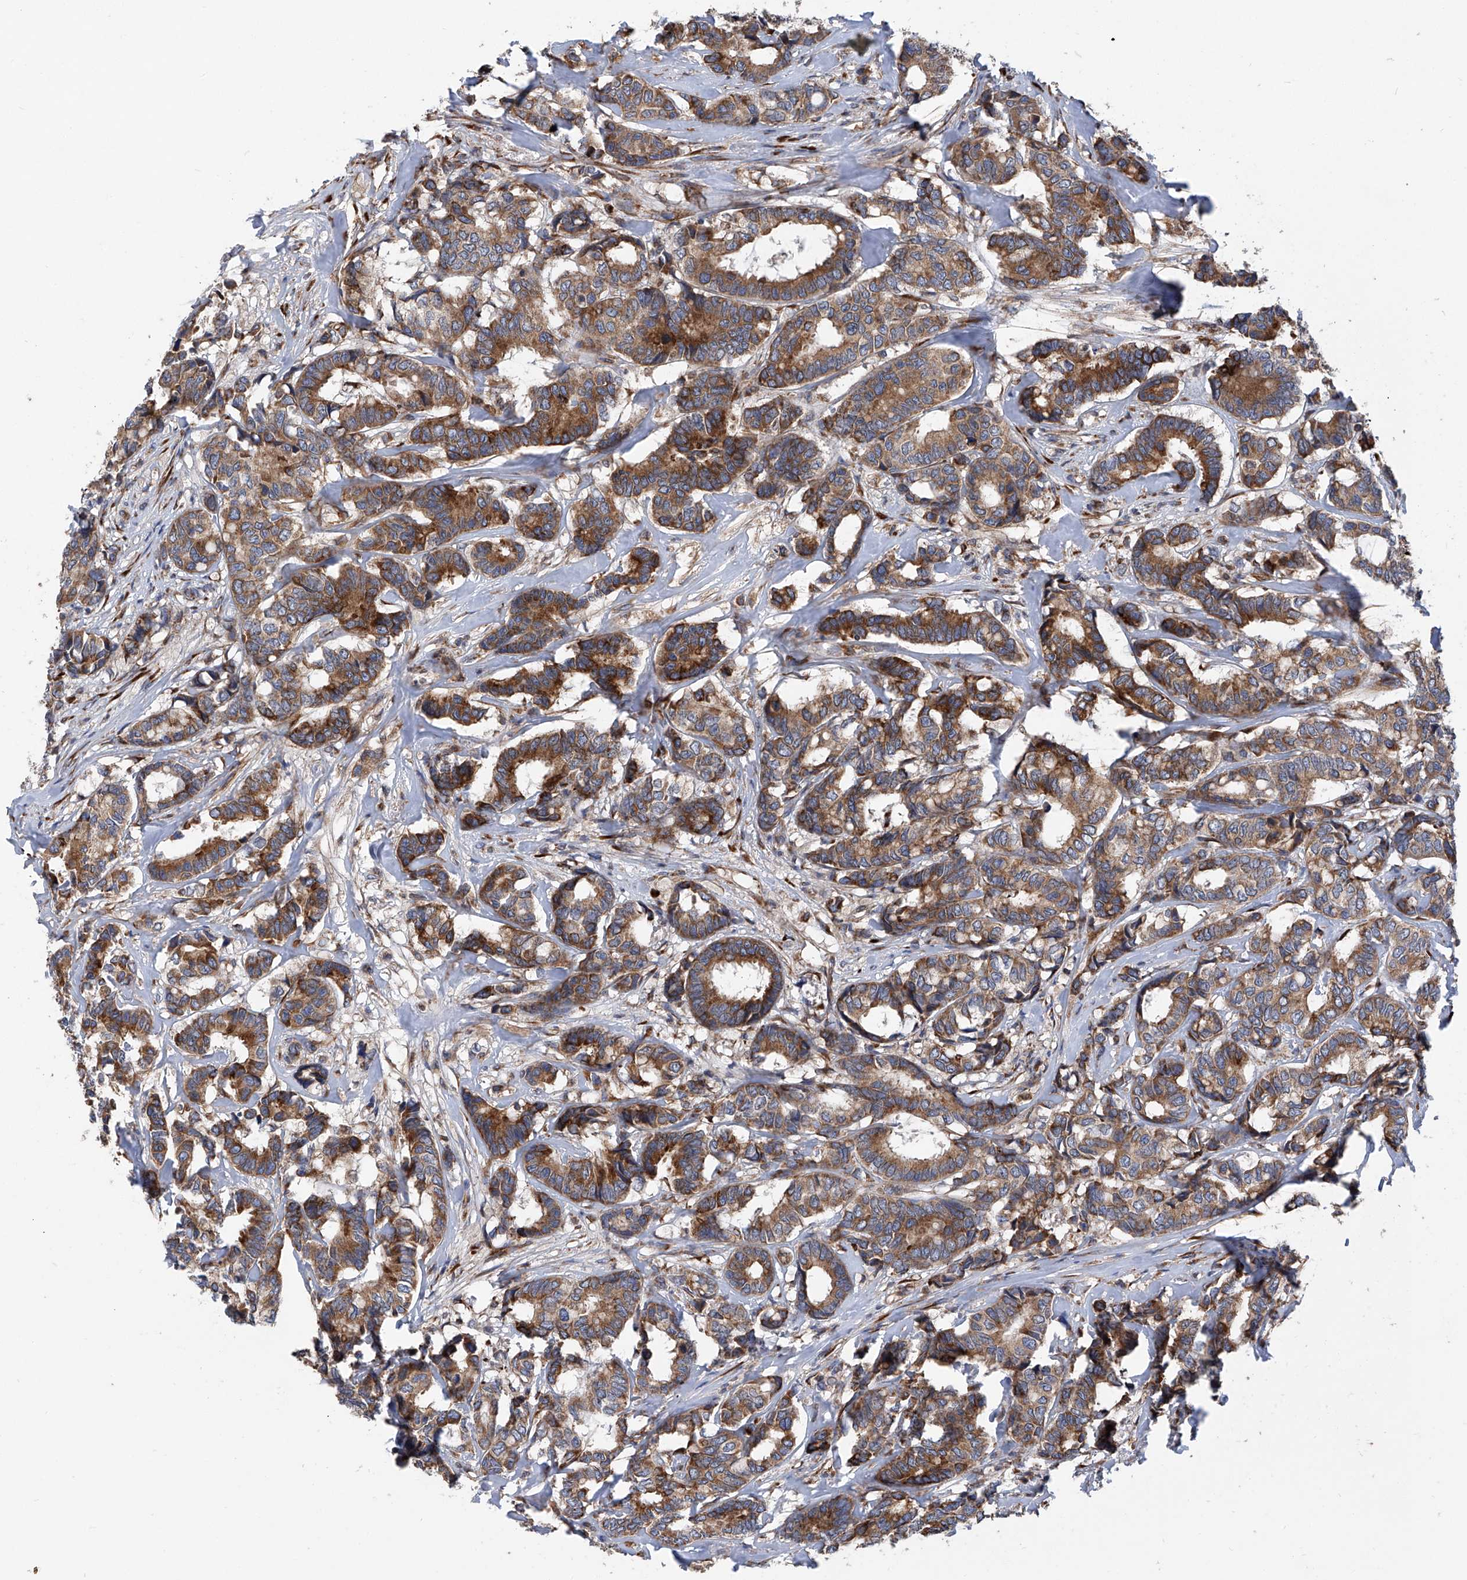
{"staining": {"intensity": "moderate", "quantity": ">75%", "location": "cytoplasmic/membranous"}, "tissue": "breast cancer", "cell_type": "Tumor cells", "image_type": "cancer", "snomed": [{"axis": "morphology", "description": "Duct carcinoma"}, {"axis": "topography", "description": "Breast"}], "caption": "Tumor cells exhibit medium levels of moderate cytoplasmic/membranous expression in approximately >75% of cells in invasive ductal carcinoma (breast). (IHC, brightfield microscopy, high magnification).", "gene": "ASCC3", "patient": {"sex": "female", "age": 87}}